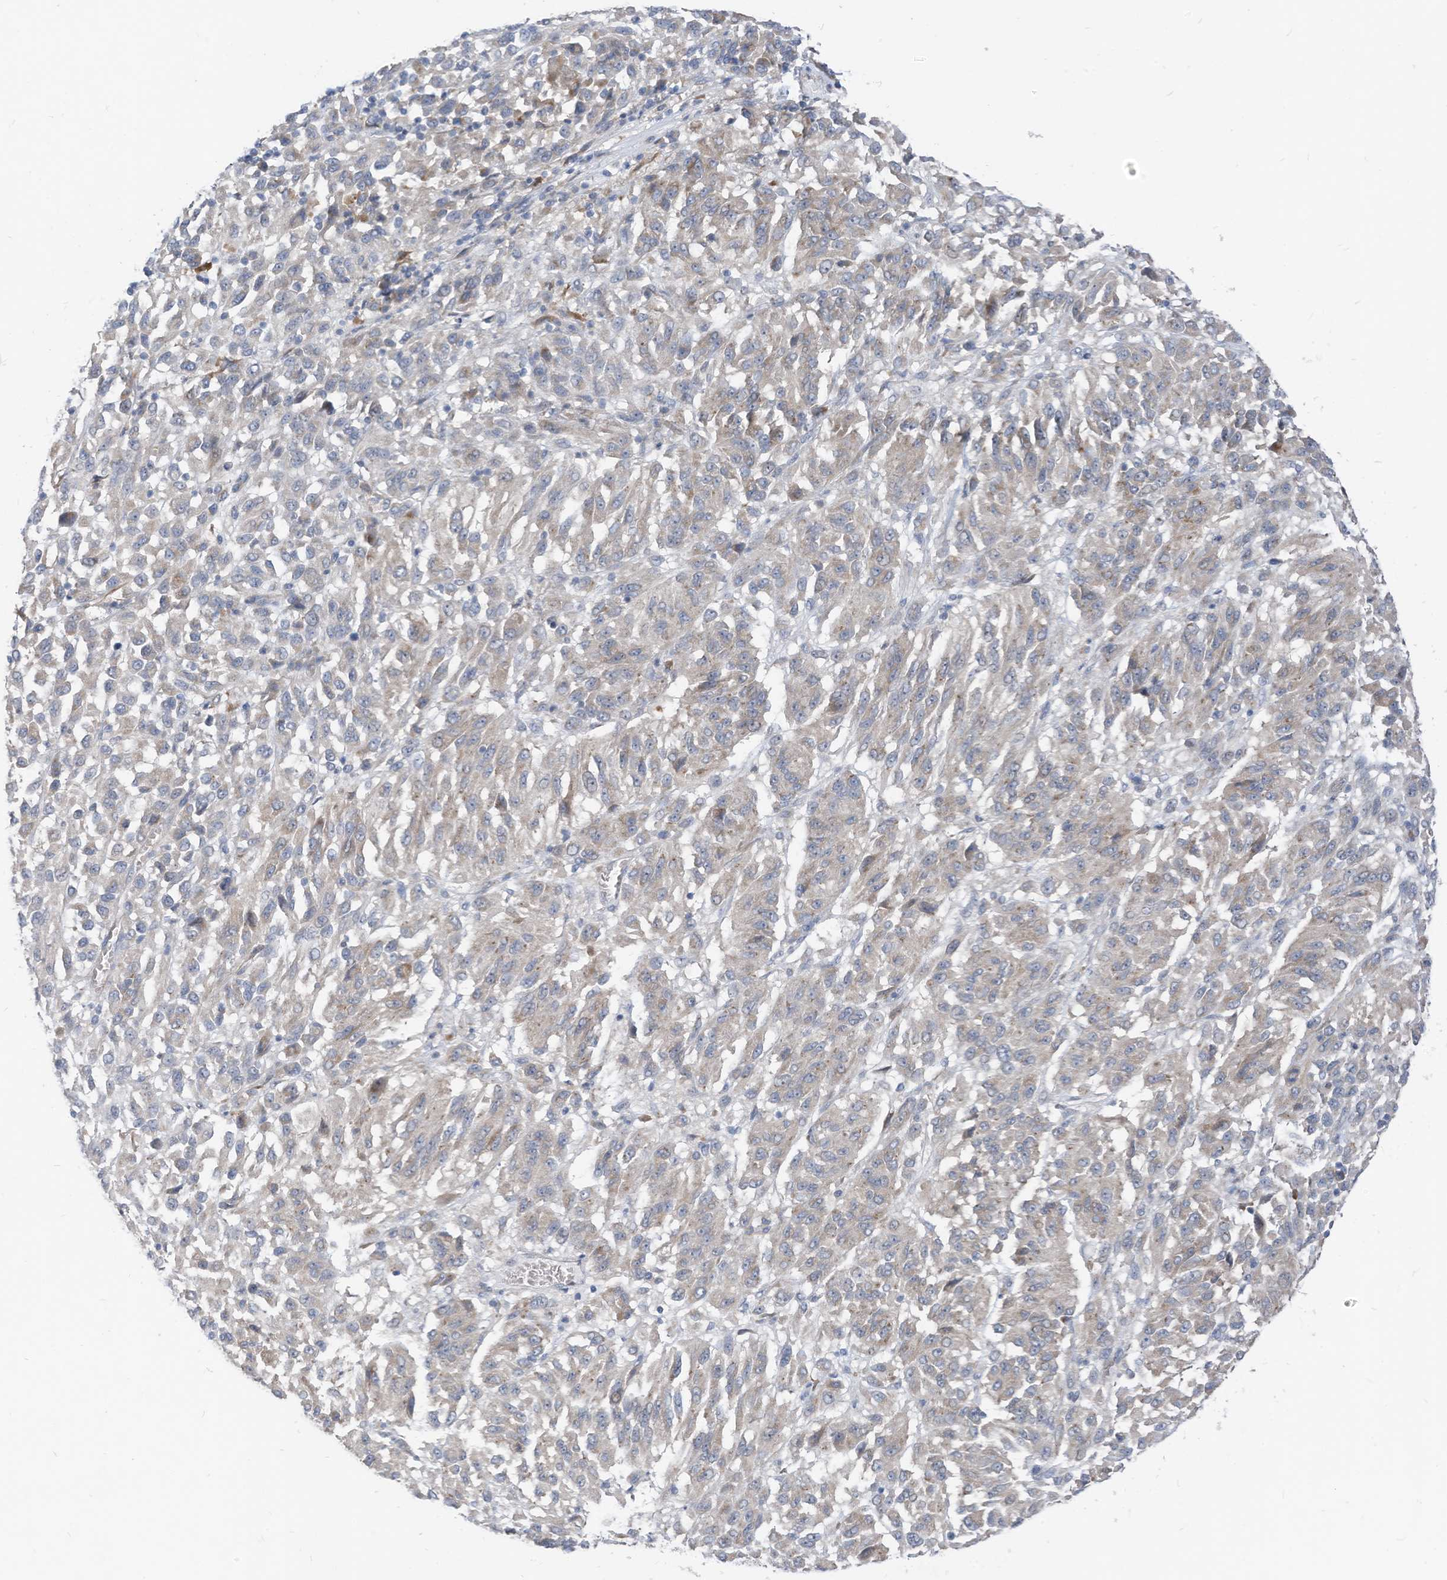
{"staining": {"intensity": "negative", "quantity": "none", "location": "none"}, "tissue": "melanoma", "cell_type": "Tumor cells", "image_type": "cancer", "snomed": [{"axis": "morphology", "description": "Malignant melanoma, Metastatic site"}, {"axis": "topography", "description": "Lung"}], "caption": "Protein analysis of melanoma exhibits no significant staining in tumor cells.", "gene": "LDAH", "patient": {"sex": "male", "age": 64}}